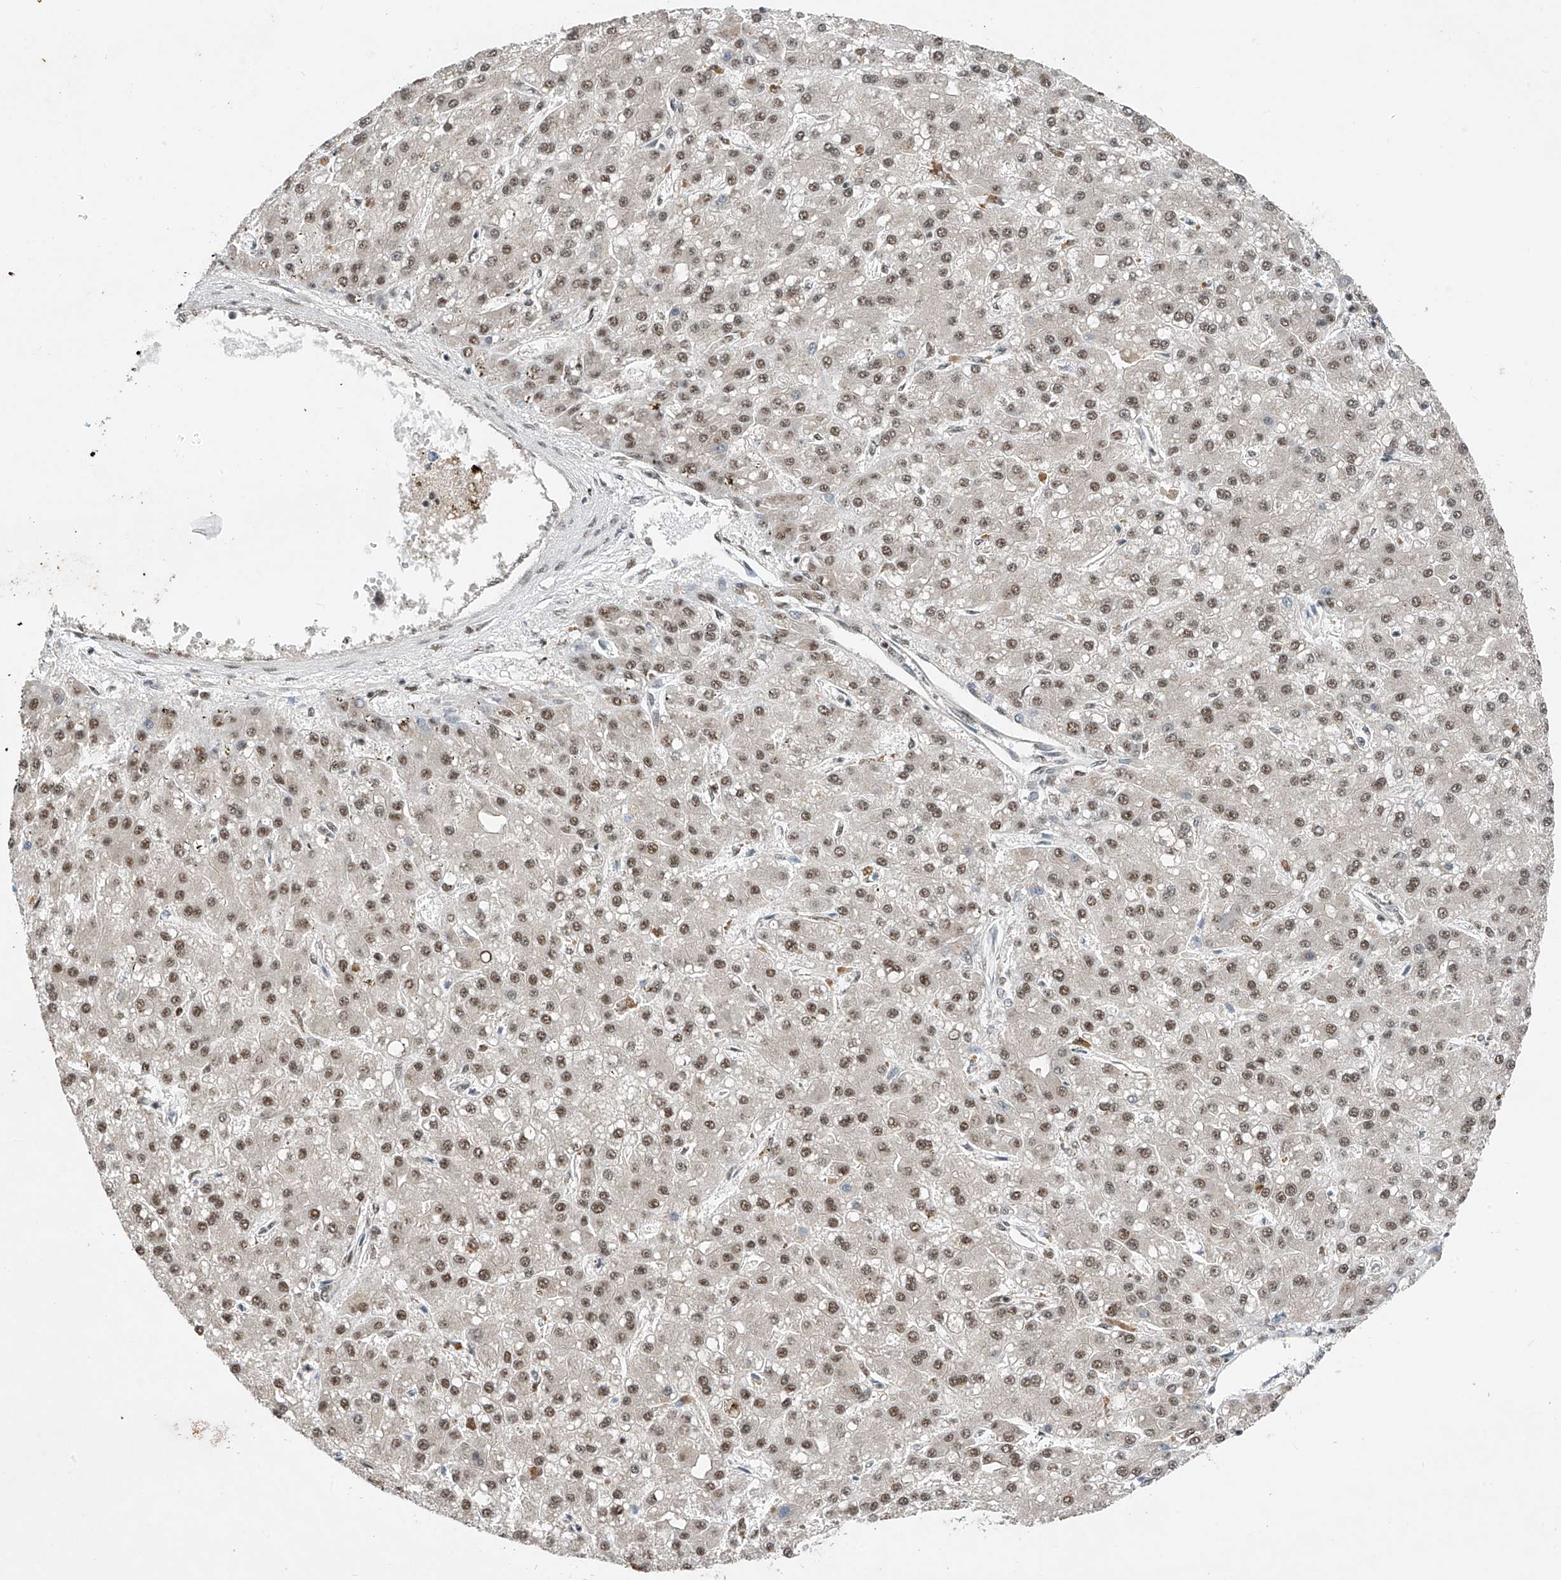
{"staining": {"intensity": "moderate", "quantity": ">75%", "location": "nuclear"}, "tissue": "liver cancer", "cell_type": "Tumor cells", "image_type": "cancer", "snomed": [{"axis": "morphology", "description": "Carcinoma, Hepatocellular, NOS"}, {"axis": "topography", "description": "Liver"}], "caption": "DAB (3,3'-diaminobenzidine) immunohistochemical staining of liver hepatocellular carcinoma displays moderate nuclear protein expression in about >75% of tumor cells.", "gene": "RPAIN", "patient": {"sex": "male", "age": 67}}